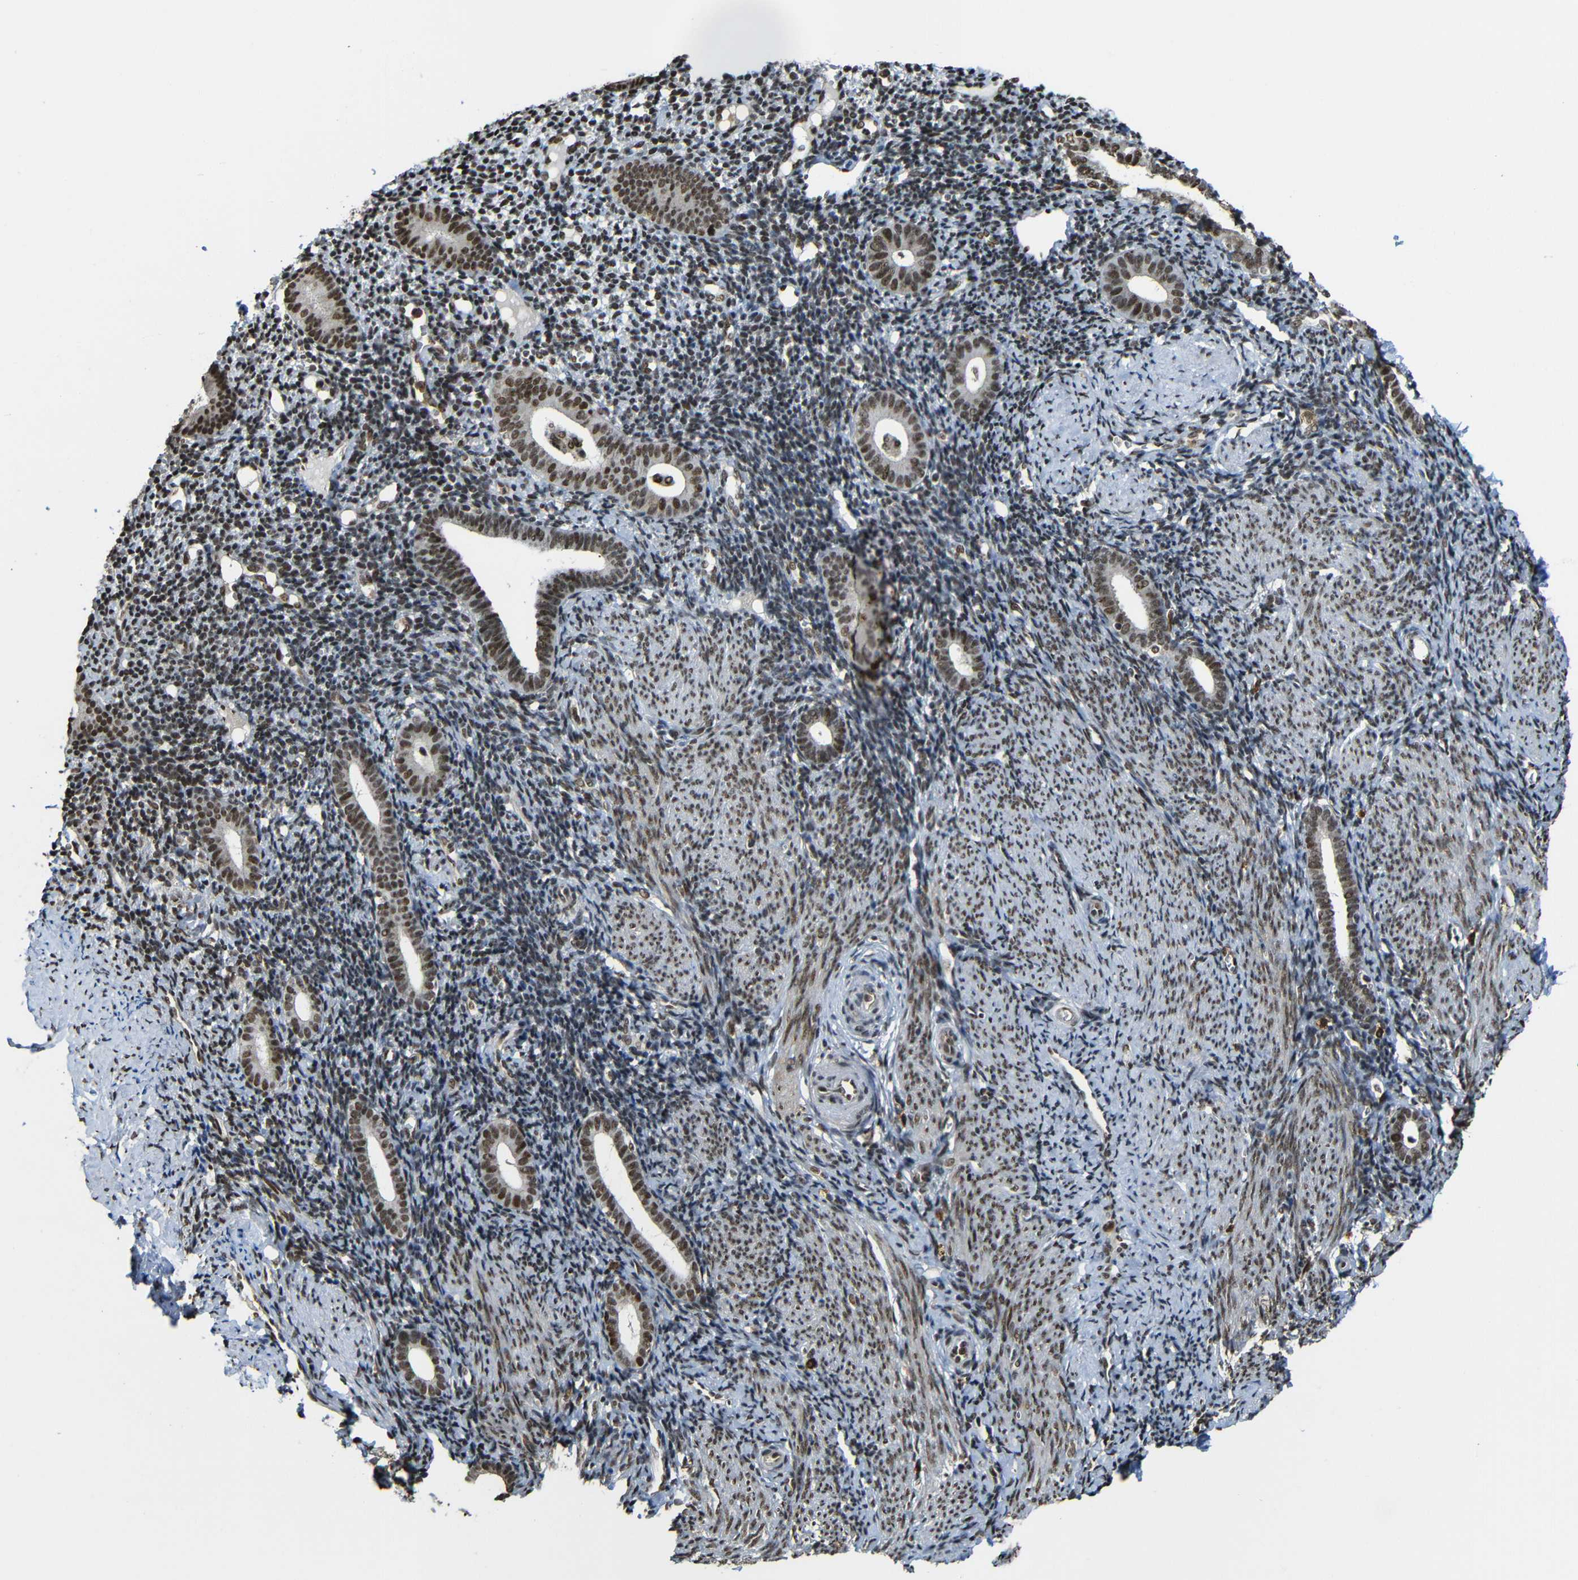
{"staining": {"intensity": "moderate", "quantity": "25%-75%", "location": "nuclear"}, "tissue": "endometrium", "cell_type": "Cells in endometrial stroma", "image_type": "normal", "snomed": [{"axis": "morphology", "description": "Normal tissue, NOS"}, {"axis": "topography", "description": "Endometrium"}], "caption": "There is medium levels of moderate nuclear positivity in cells in endometrial stroma of normal endometrium, as demonstrated by immunohistochemical staining (brown color).", "gene": "TCF7L2", "patient": {"sex": "female", "age": 50}}